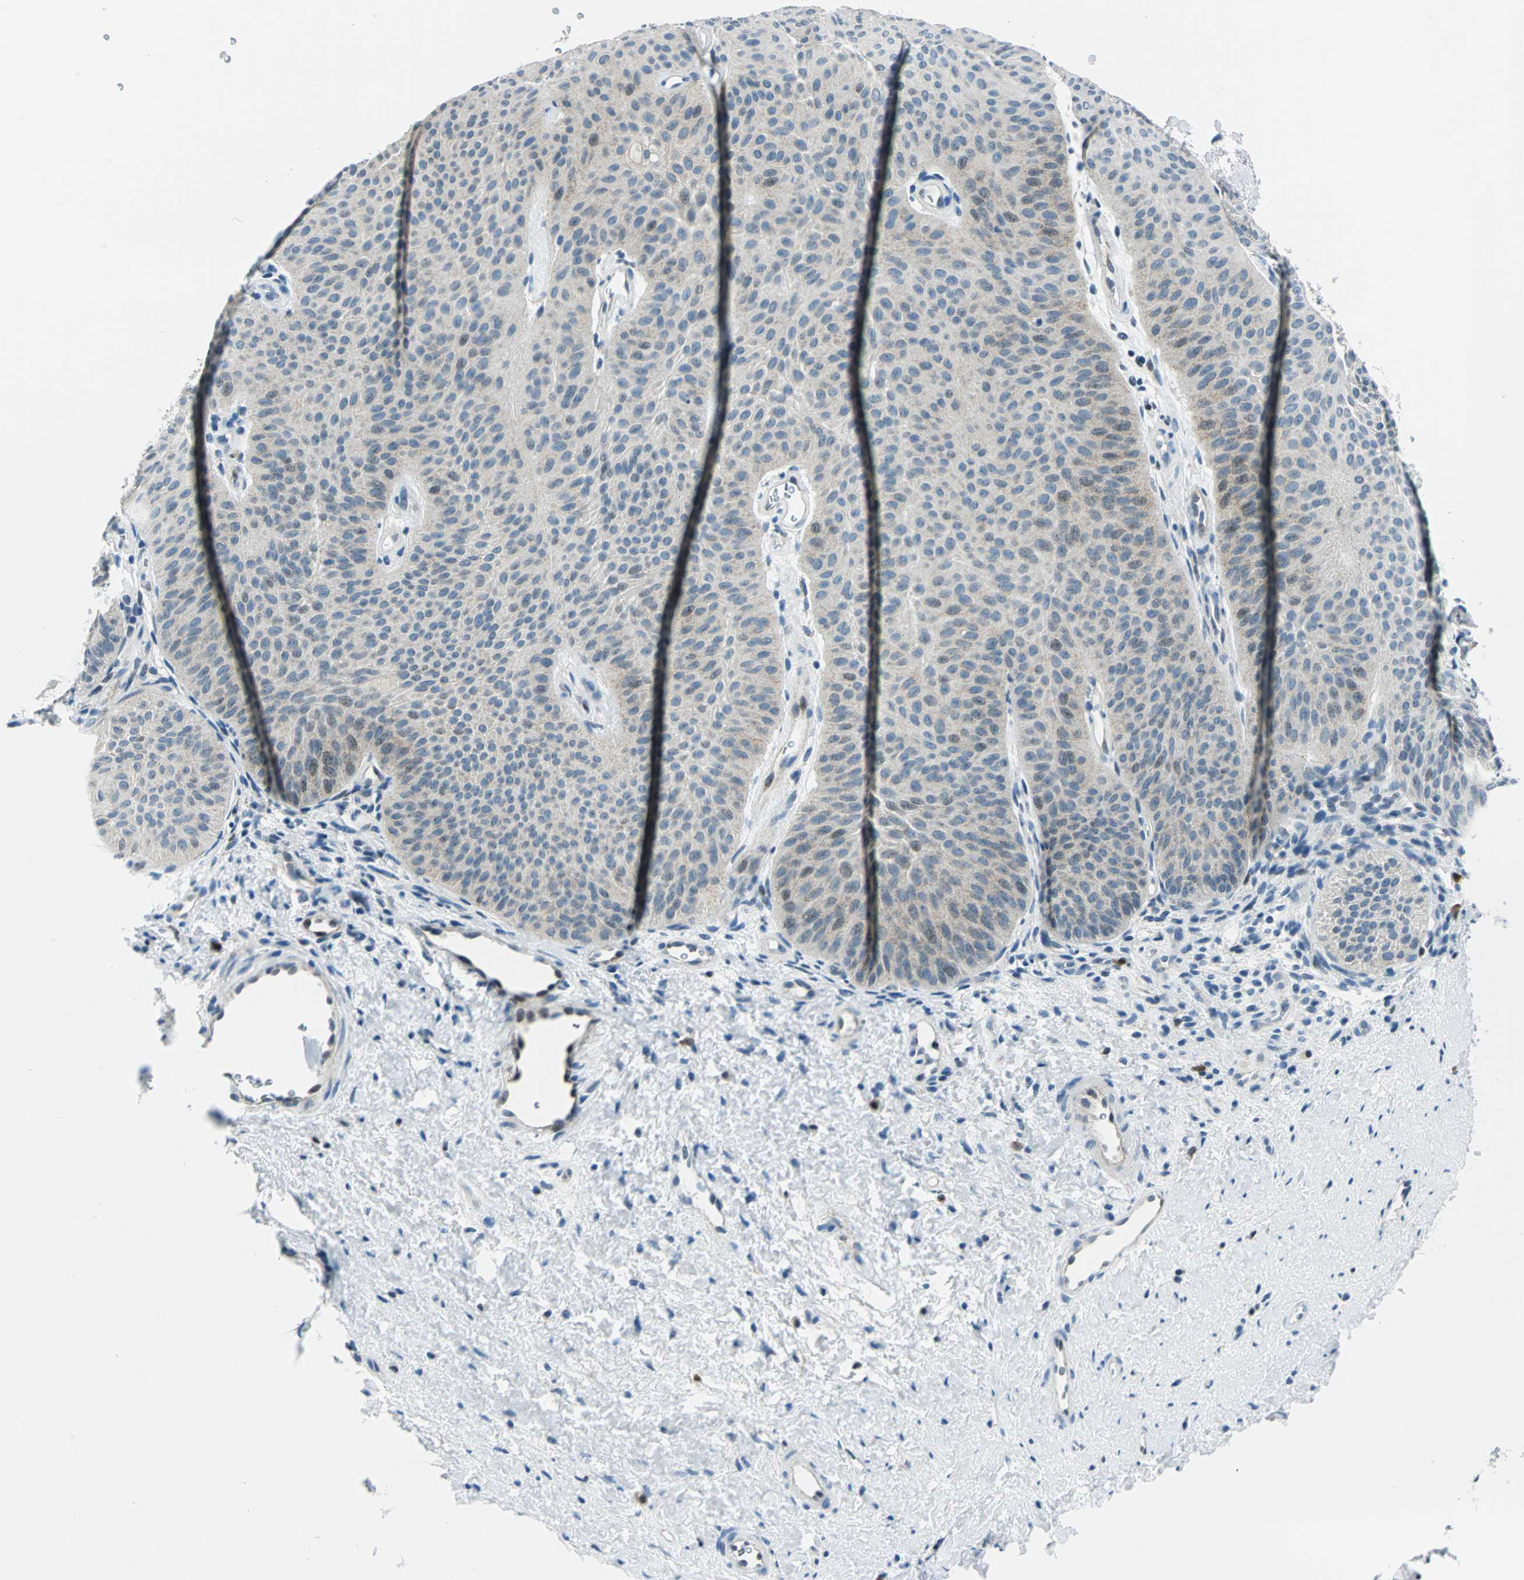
{"staining": {"intensity": "moderate", "quantity": "<25%", "location": "cytoplasmic/membranous,nuclear"}, "tissue": "urothelial cancer", "cell_type": "Tumor cells", "image_type": "cancer", "snomed": [{"axis": "morphology", "description": "Urothelial carcinoma, Low grade"}, {"axis": "topography", "description": "Urinary bladder"}], "caption": "Brown immunohistochemical staining in human urothelial cancer reveals moderate cytoplasmic/membranous and nuclear expression in about <25% of tumor cells. Nuclei are stained in blue.", "gene": "AKR1A1", "patient": {"sex": "female", "age": 60}}